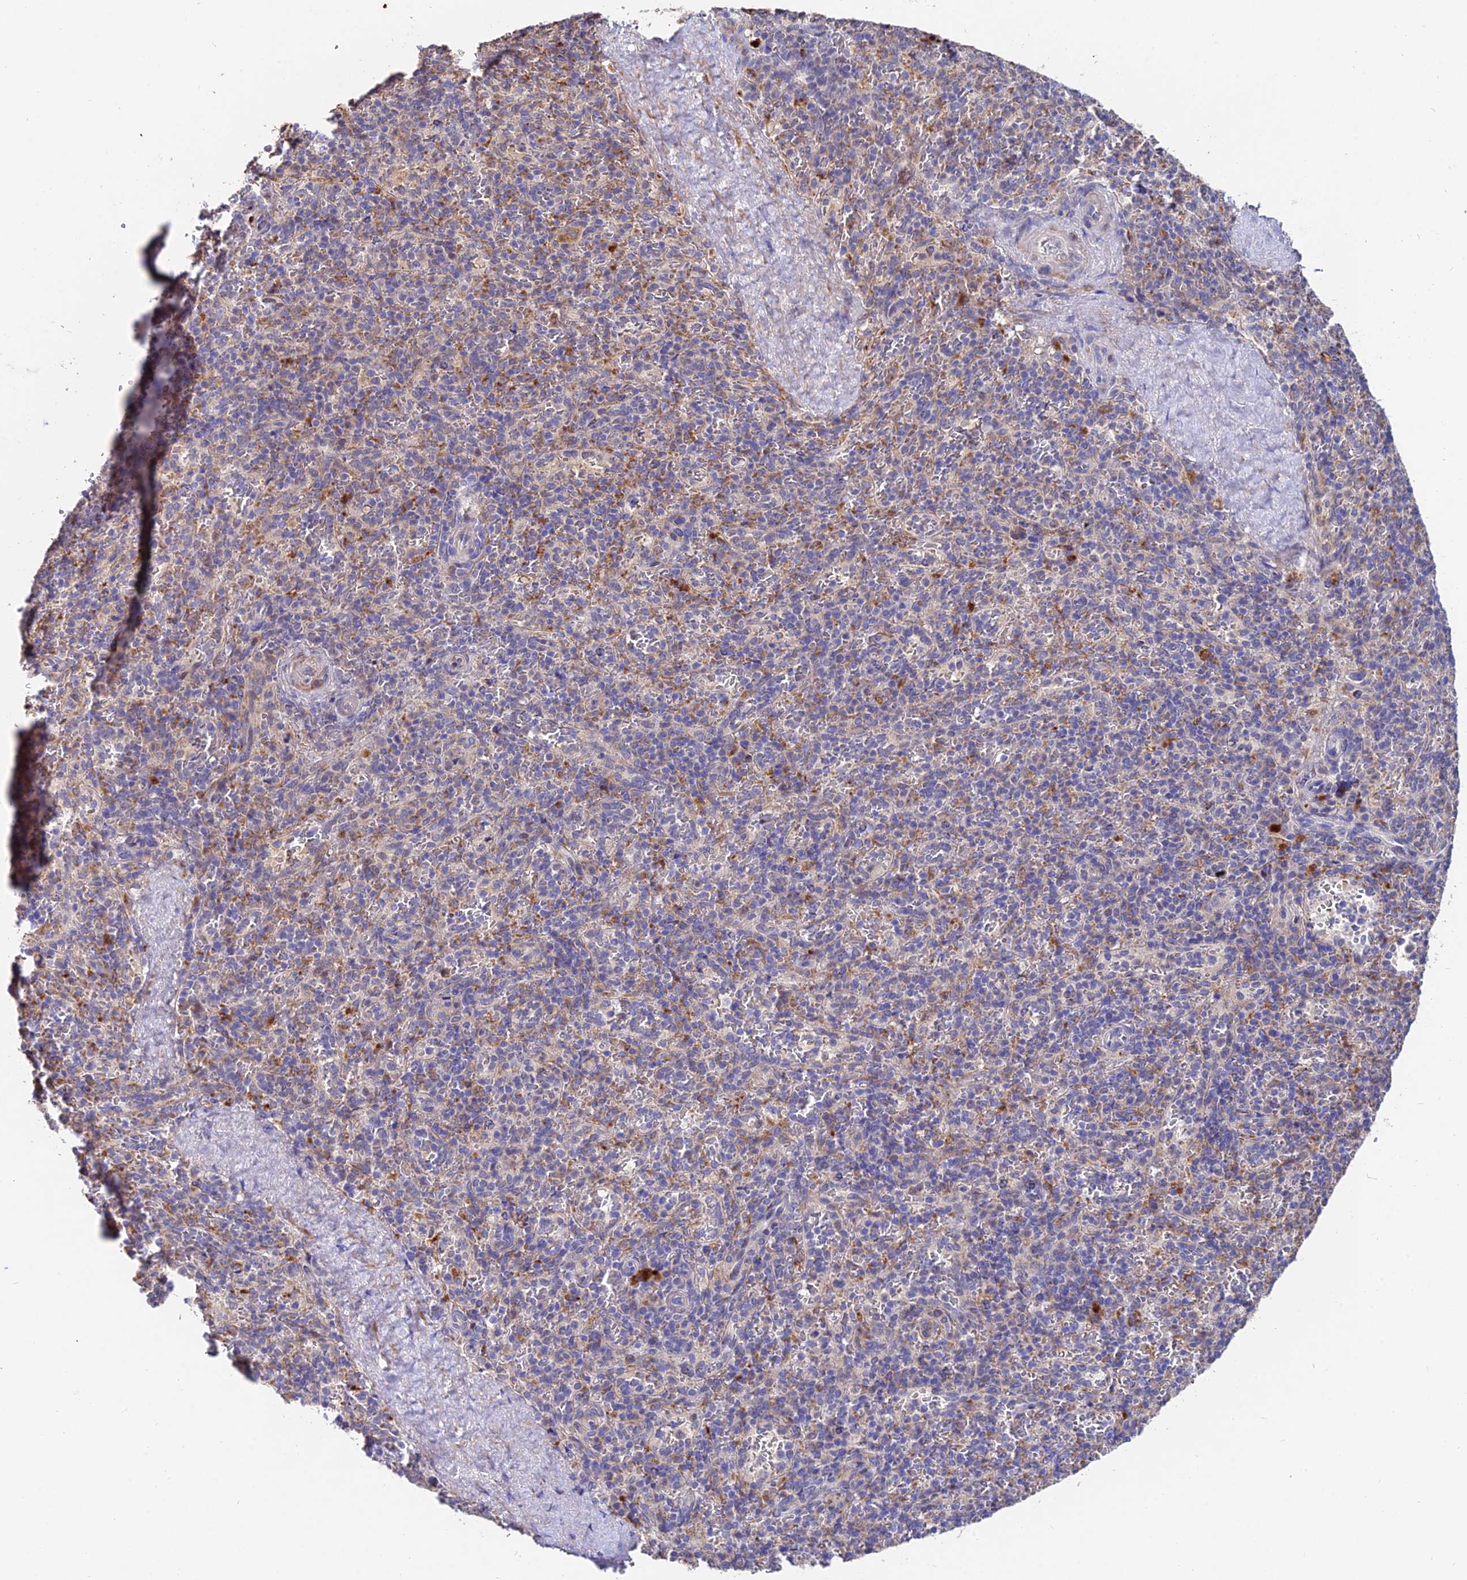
{"staining": {"intensity": "weak", "quantity": "<25%", "location": "cytoplasmic/membranous"}, "tissue": "spleen", "cell_type": "Cells in red pulp", "image_type": "normal", "snomed": [{"axis": "morphology", "description": "Normal tissue, NOS"}, {"axis": "topography", "description": "Spleen"}], "caption": "This is an IHC photomicrograph of unremarkable spleen. There is no staining in cells in red pulp.", "gene": "ACTR5", "patient": {"sex": "male", "age": 82}}